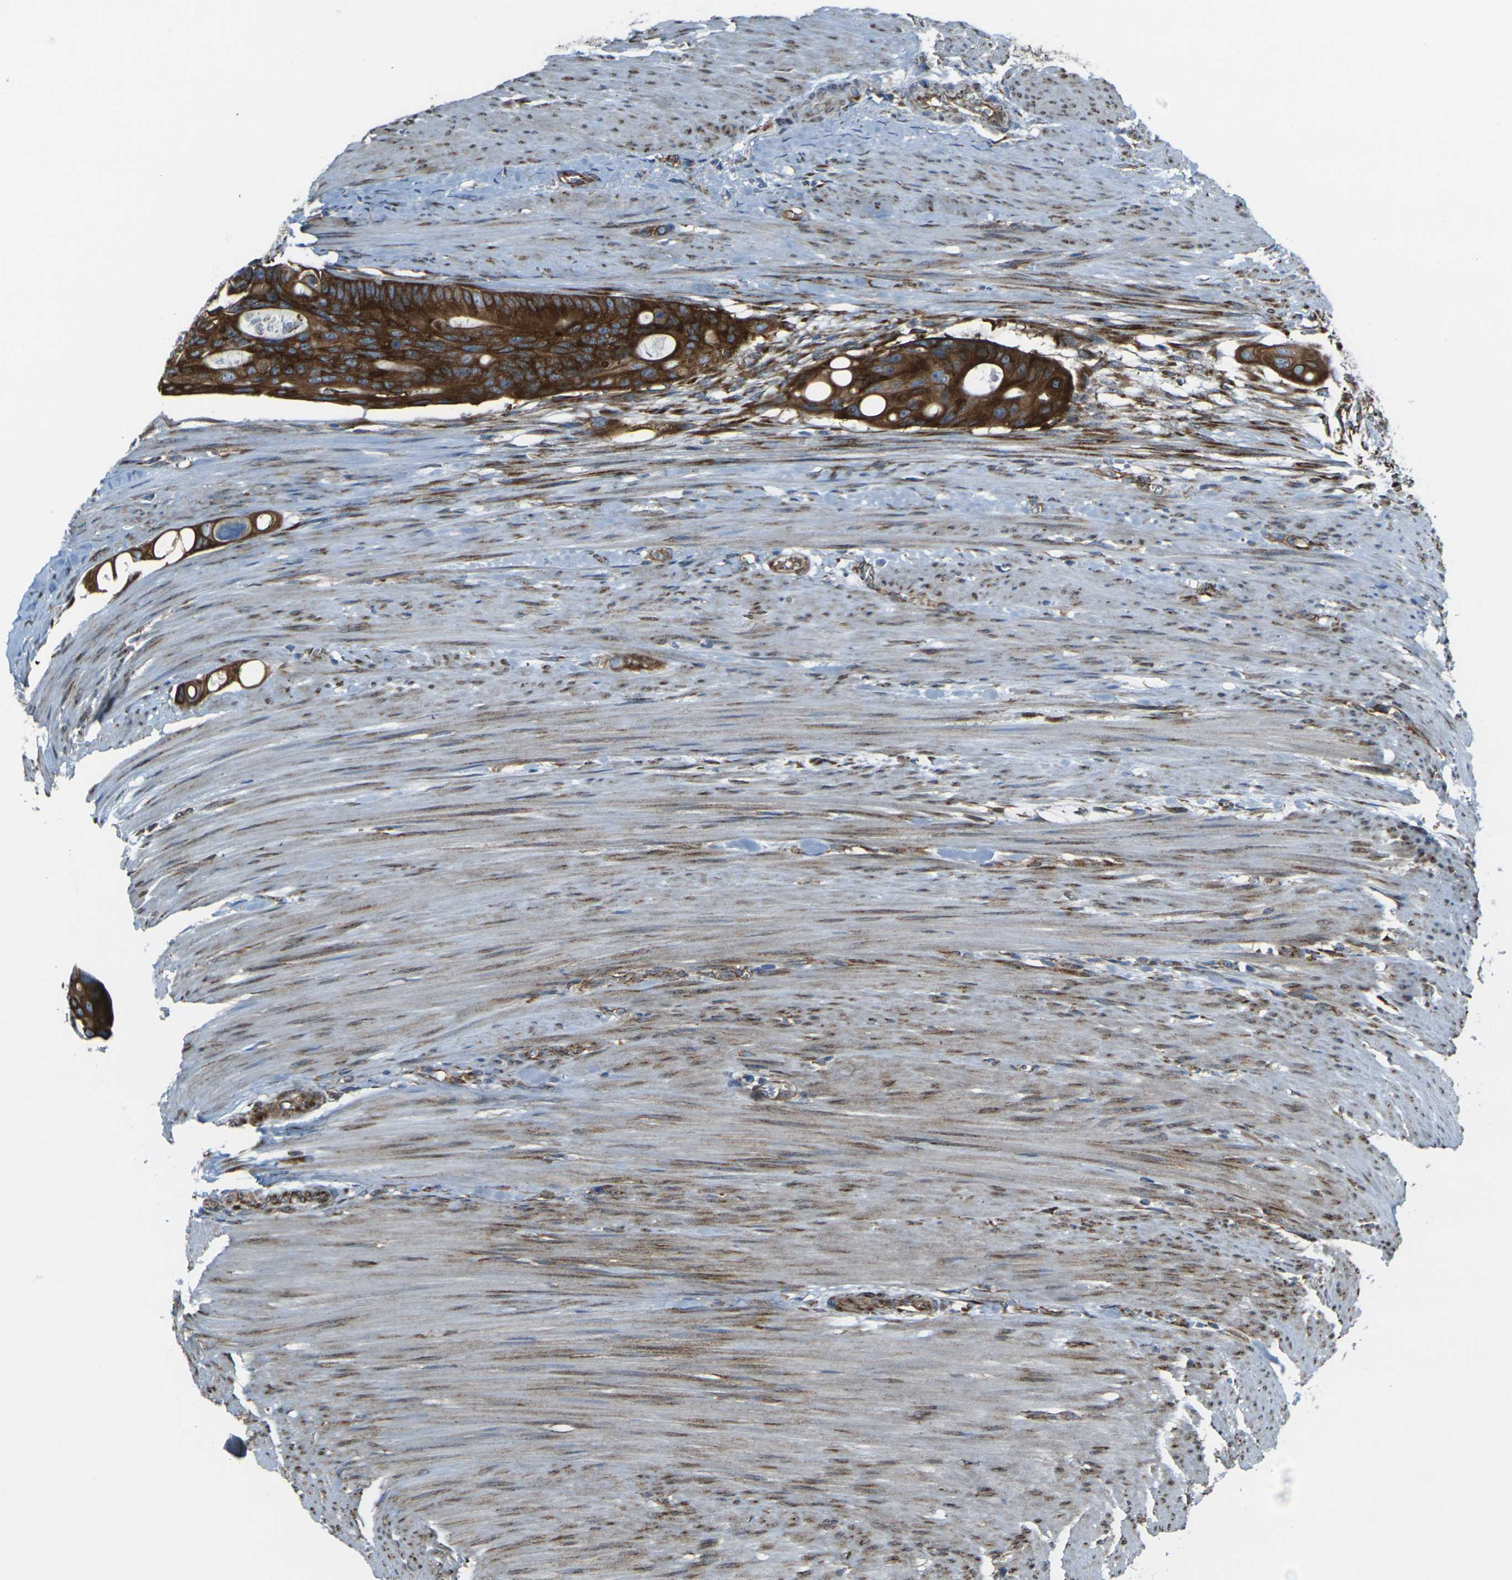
{"staining": {"intensity": "strong", "quantity": ">75%", "location": "cytoplasmic/membranous"}, "tissue": "colorectal cancer", "cell_type": "Tumor cells", "image_type": "cancer", "snomed": [{"axis": "morphology", "description": "Adenocarcinoma, NOS"}, {"axis": "topography", "description": "Colon"}], "caption": "Immunohistochemical staining of human adenocarcinoma (colorectal) shows high levels of strong cytoplasmic/membranous protein positivity in about >75% of tumor cells. The protein is stained brown, and the nuclei are stained in blue (DAB IHC with brightfield microscopy, high magnification).", "gene": "CELSR2", "patient": {"sex": "female", "age": 57}}